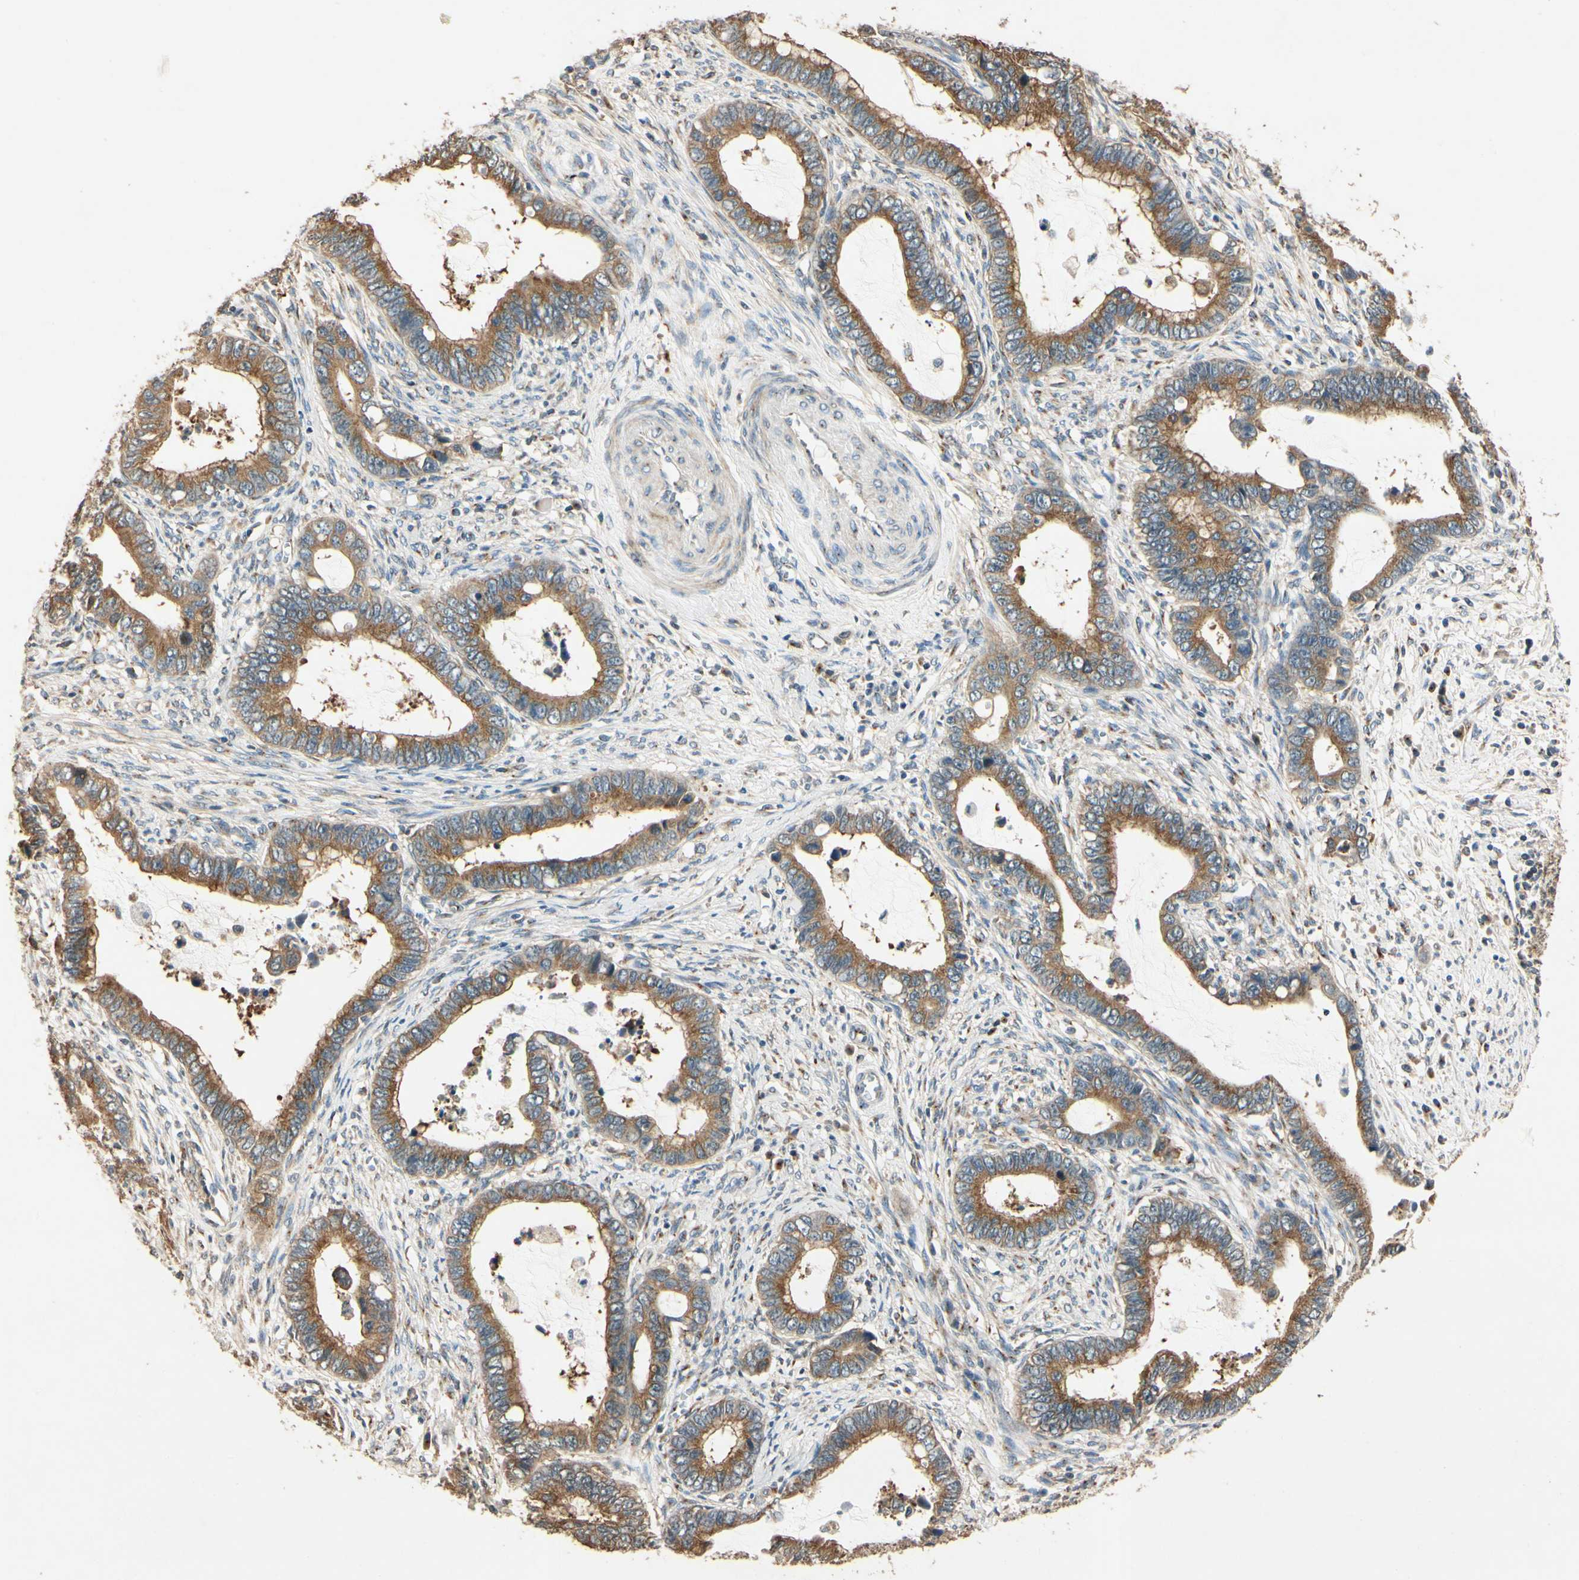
{"staining": {"intensity": "moderate", "quantity": ">75%", "location": "cytoplasmic/membranous"}, "tissue": "cervical cancer", "cell_type": "Tumor cells", "image_type": "cancer", "snomed": [{"axis": "morphology", "description": "Adenocarcinoma, NOS"}, {"axis": "topography", "description": "Cervix"}], "caption": "Cervical adenocarcinoma was stained to show a protein in brown. There is medium levels of moderate cytoplasmic/membranous staining in approximately >75% of tumor cells.", "gene": "AKAP9", "patient": {"sex": "female", "age": 44}}